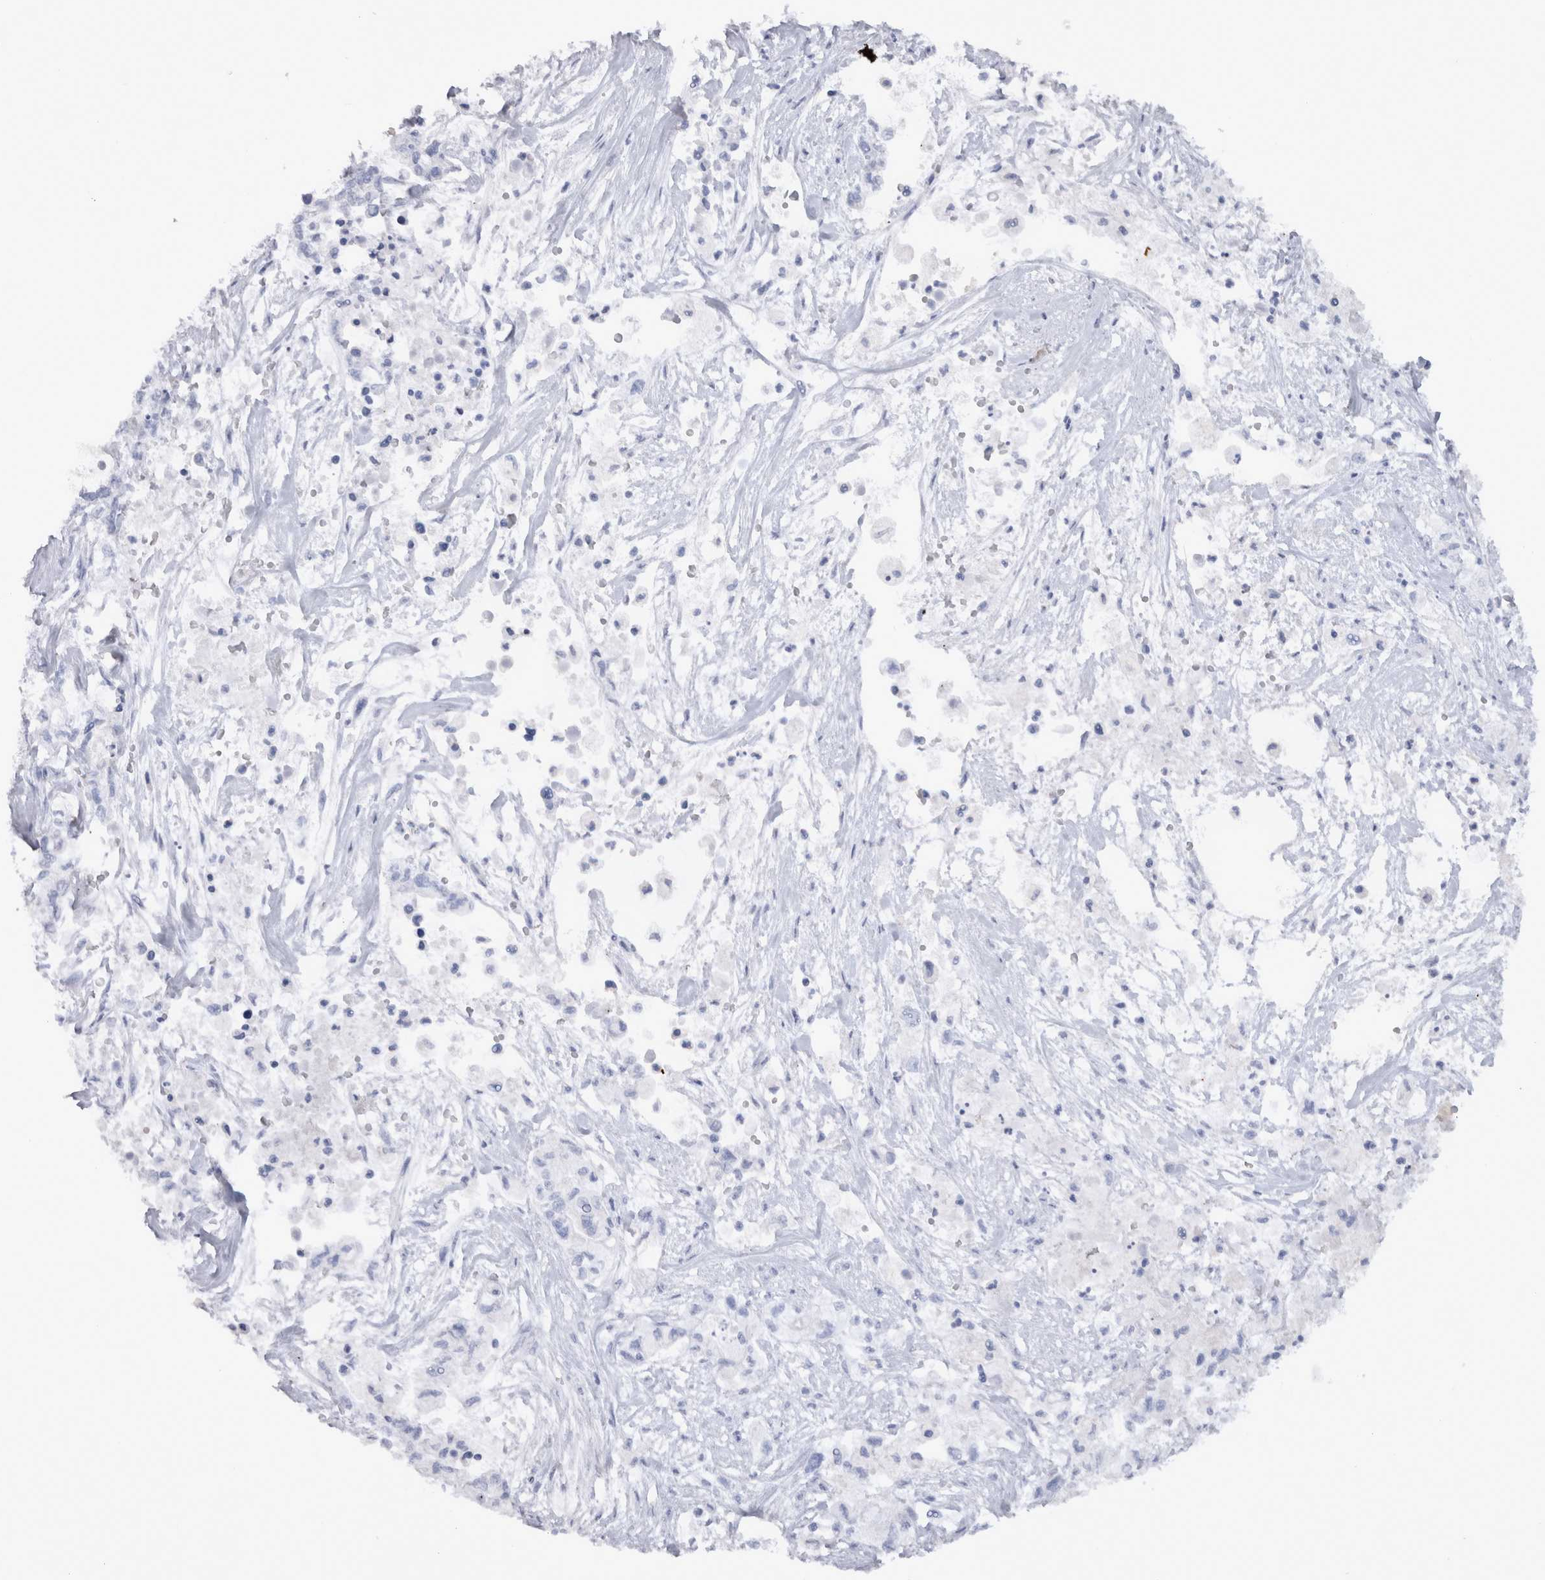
{"staining": {"intensity": "negative", "quantity": "none", "location": "none"}, "tissue": "pancreatic cancer", "cell_type": "Tumor cells", "image_type": "cancer", "snomed": [{"axis": "morphology", "description": "Adenocarcinoma, NOS"}, {"axis": "topography", "description": "Pancreas"}], "caption": "Tumor cells show no significant expression in pancreatic adenocarcinoma. (IHC, brightfield microscopy, high magnification).", "gene": "IL17RC", "patient": {"sex": "male", "age": 79}}